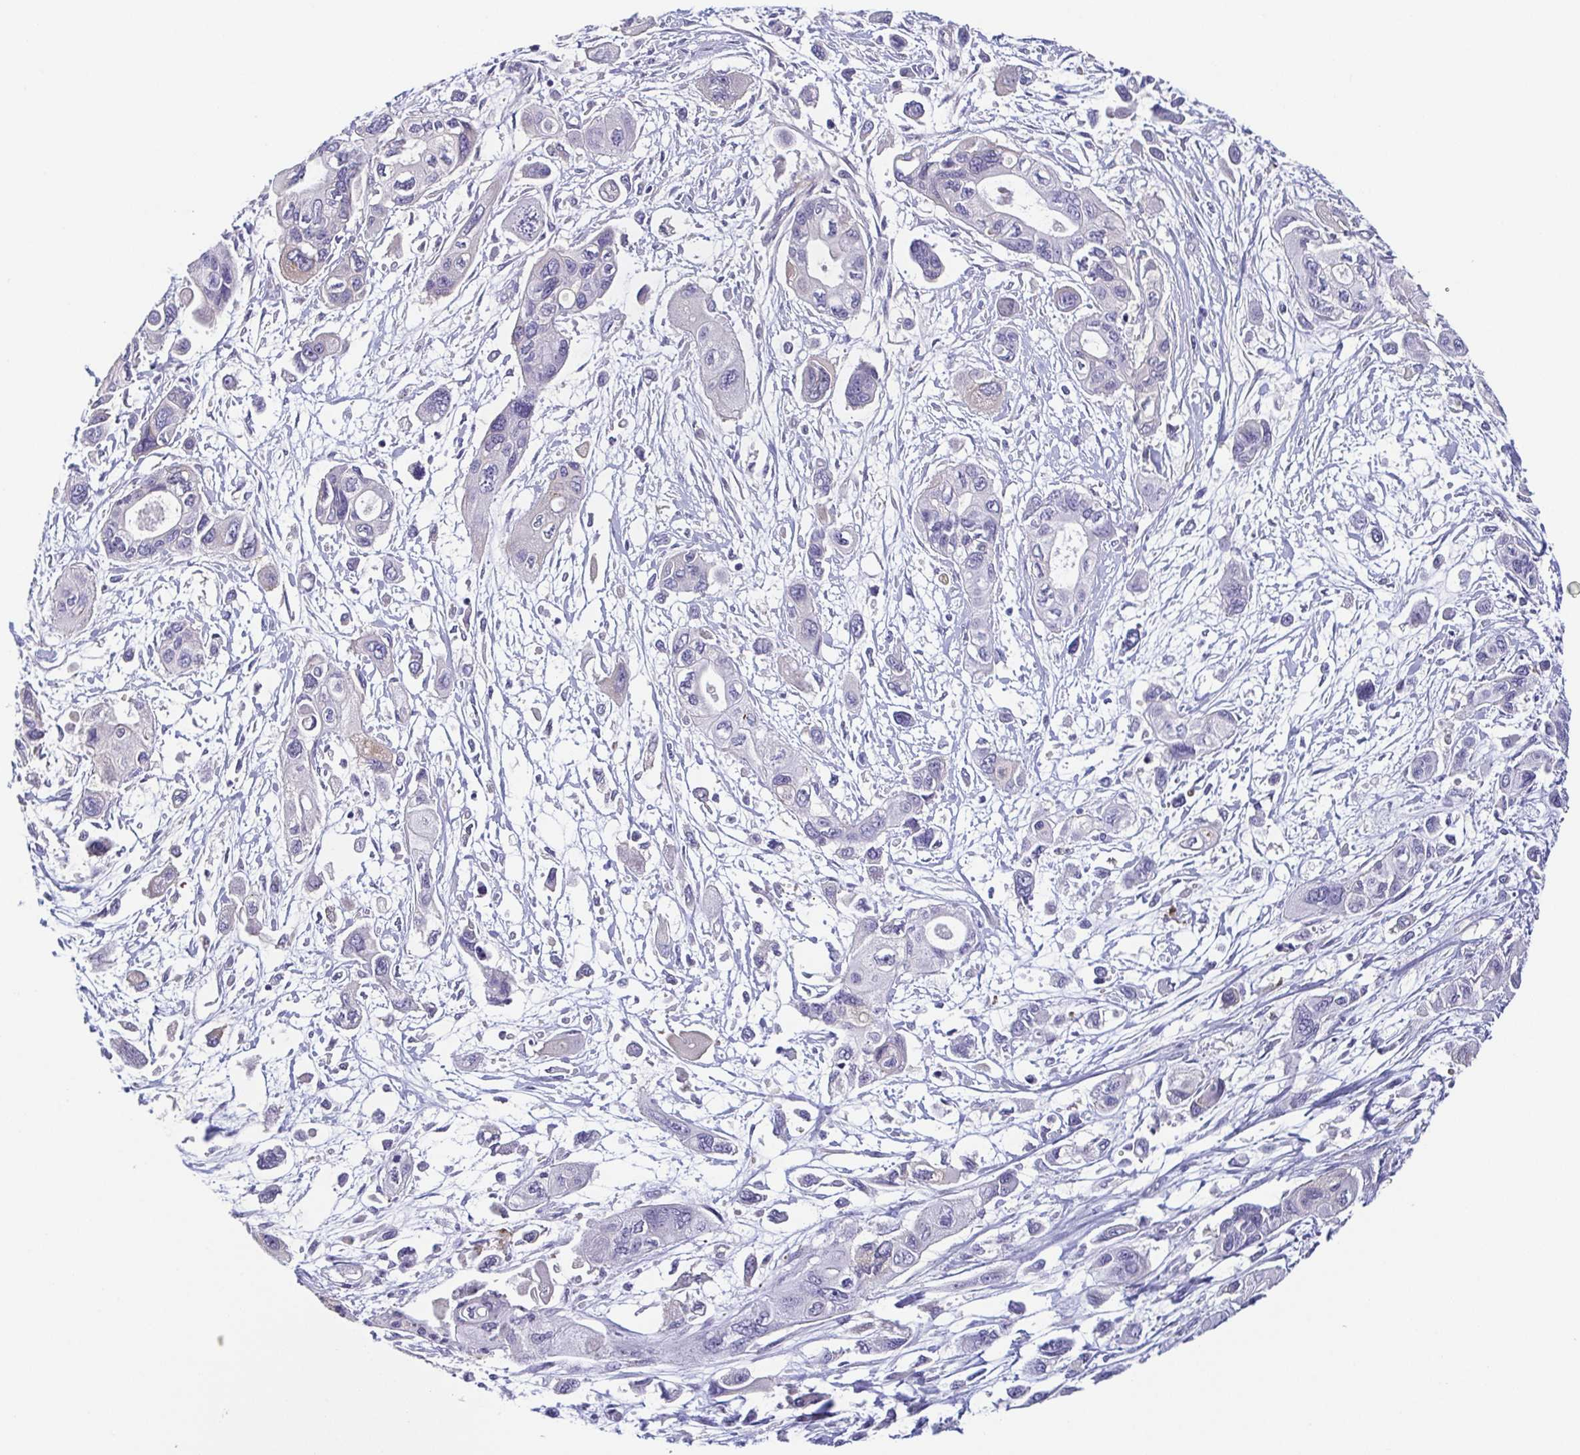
{"staining": {"intensity": "negative", "quantity": "none", "location": "none"}, "tissue": "pancreatic cancer", "cell_type": "Tumor cells", "image_type": "cancer", "snomed": [{"axis": "morphology", "description": "Adenocarcinoma, NOS"}, {"axis": "topography", "description": "Pancreas"}], "caption": "This is an immunohistochemistry micrograph of human pancreatic cancer (adenocarcinoma). There is no staining in tumor cells.", "gene": "COL17A1", "patient": {"sex": "female", "age": 47}}